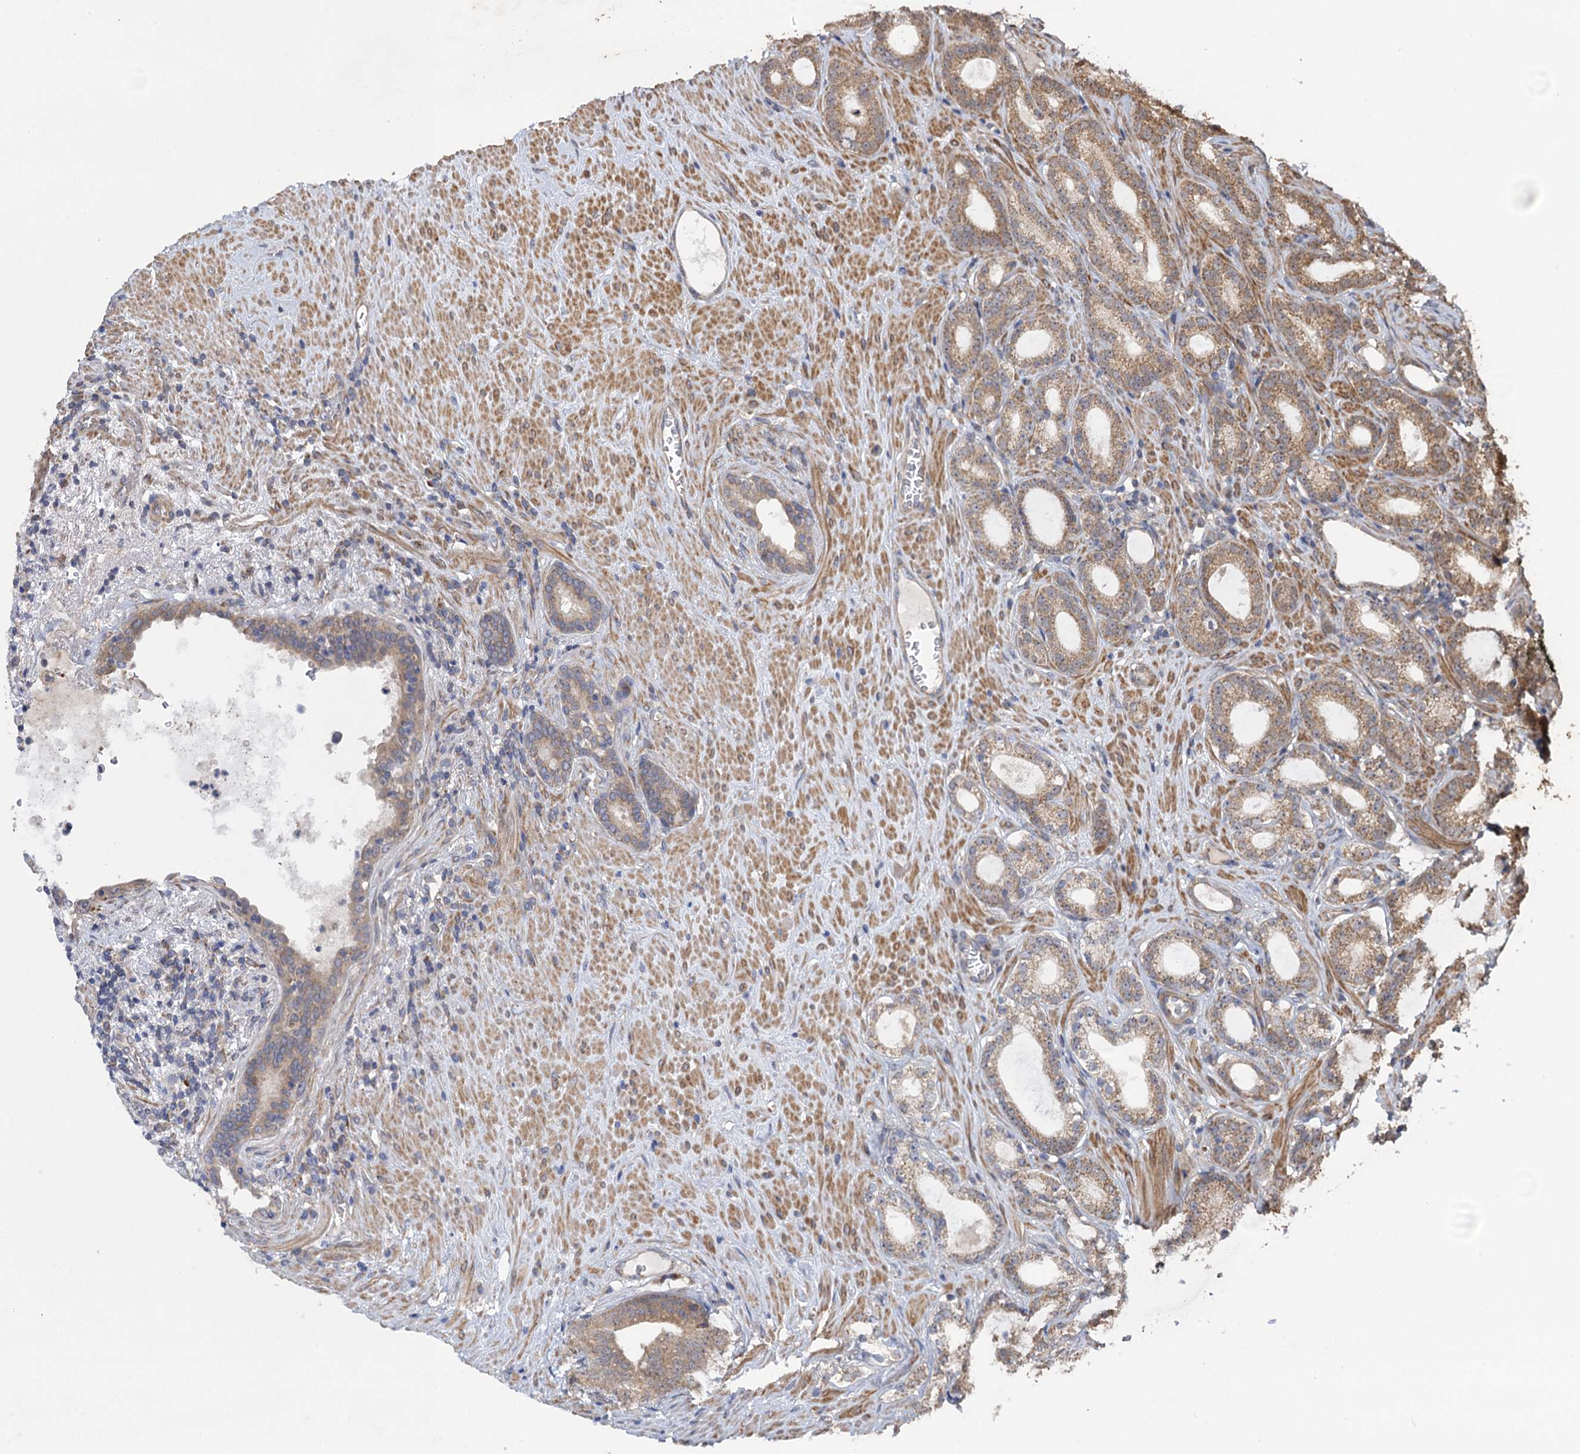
{"staining": {"intensity": "moderate", "quantity": "<25%", "location": "cytoplasmic/membranous"}, "tissue": "prostate cancer", "cell_type": "Tumor cells", "image_type": "cancer", "snomed": [{"axis": "morphology", "description": "Adenocarcinoma, Low grade"}, {"axis": "topography", "description": "Prostate"}], "caption": "Brown immunohistochemical staining in prostate cancer demonstrates moderate cytoplasmic/membranous positivity in approximately <25% of tumor cells. (brown staining indicates protein expression, while blue staining denotes nuclei).", "gene": "HAUS1", "patient": {"sex": "male", "age": 71}}